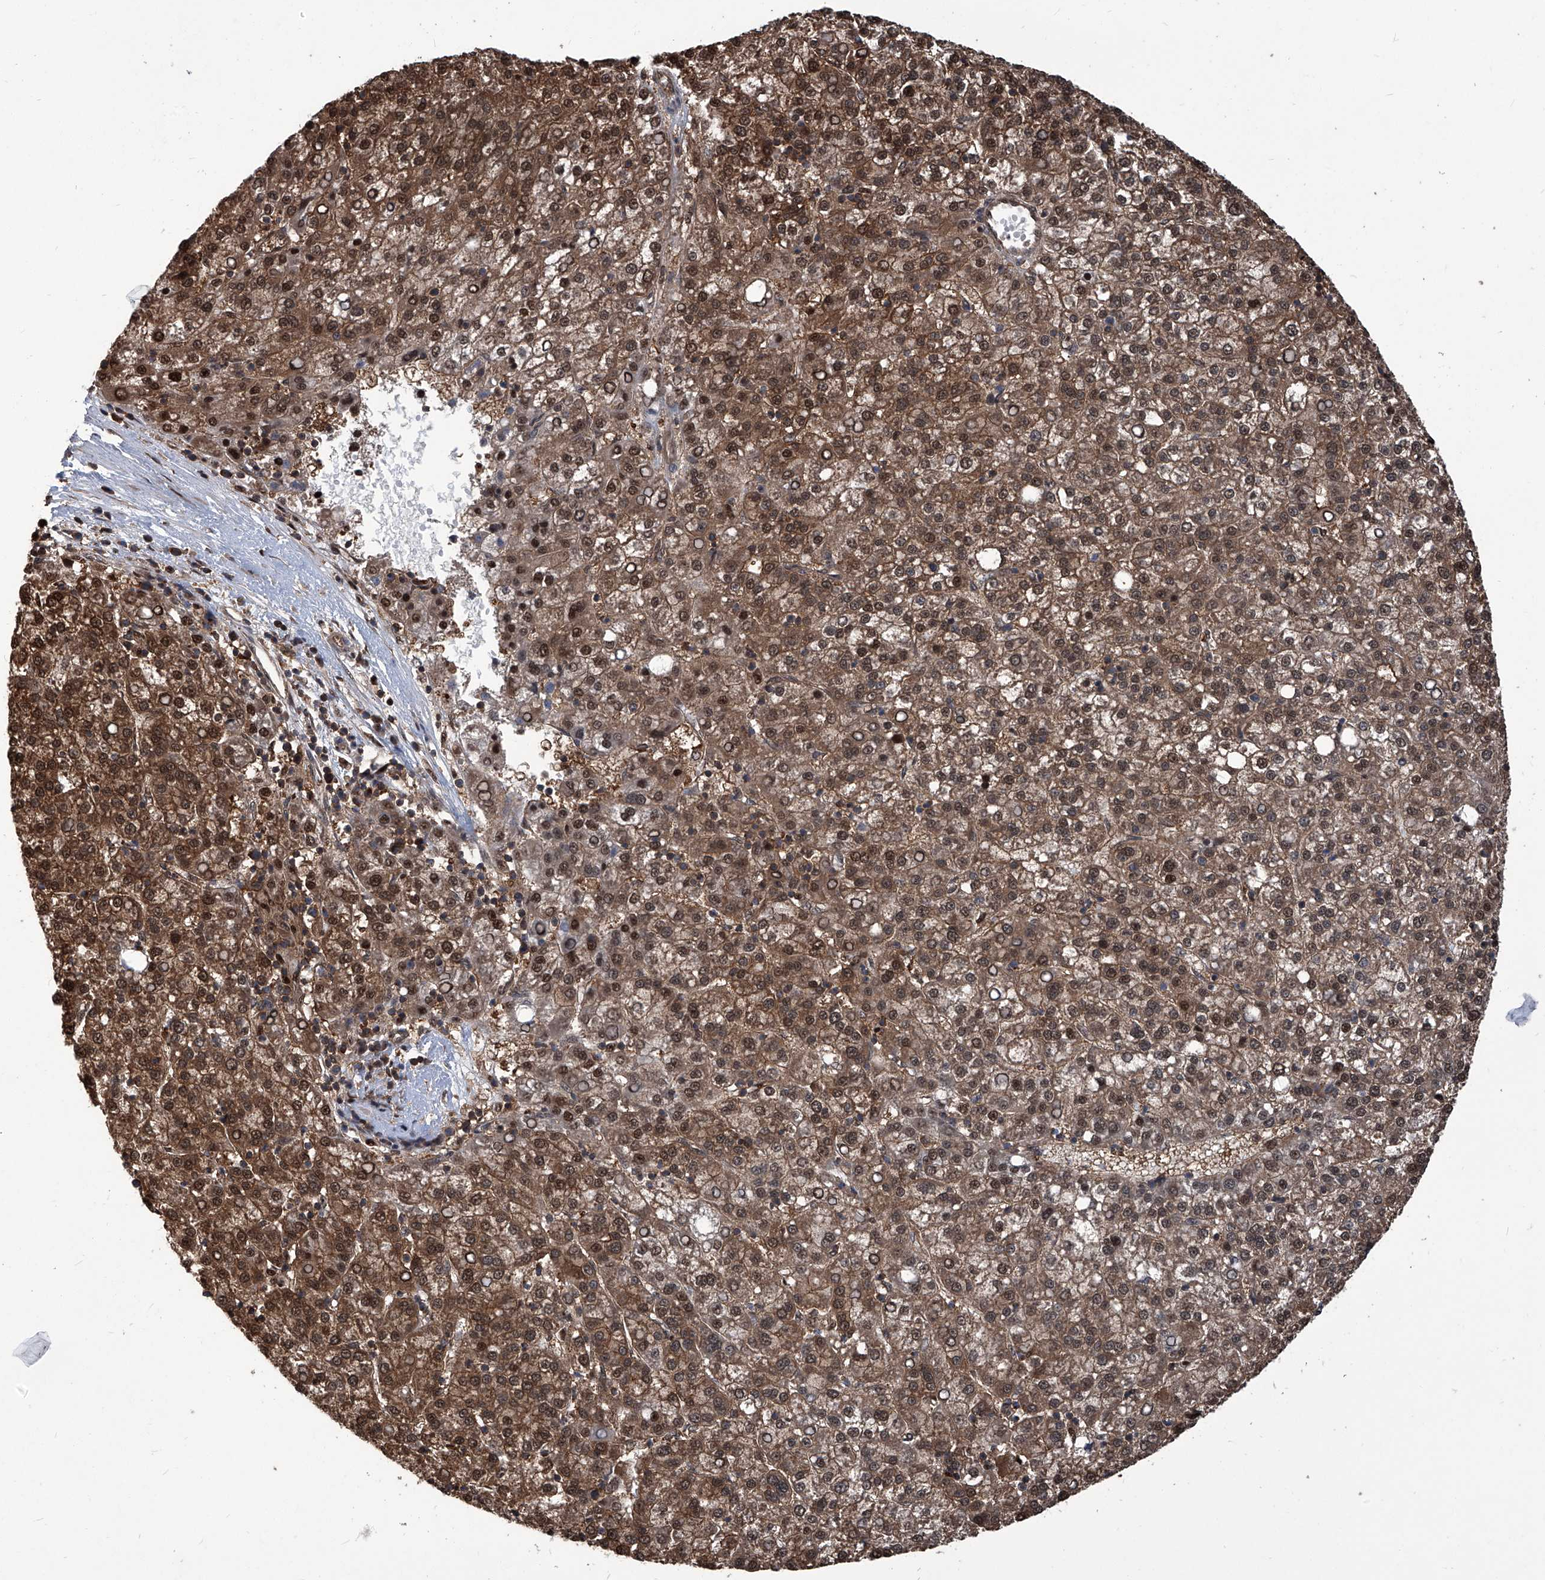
{"staining": {"intensity": "moderate", "quantity": ">75%", "location": "cytoplasmic/membranous,nuclear"}, "tissue": "liver cancer", "cell_type": "Tumor cells", "image_type": "cancer", "snomed": [{"axis": "morphology", "description": "Carcinoma, Hepatocellular, NOS"}, {"axis": "topography", "description": "Liver"}], "caption": "An image showing moderate cytoplasmic/membranous and nuclear staining in about >75% of tumor cells in hepatocellular carcinoma (liver), as visualized by brown immunohistochemical staining.", "gene": "PSMB1", "patient": {"sex": "female", "age": 58}}